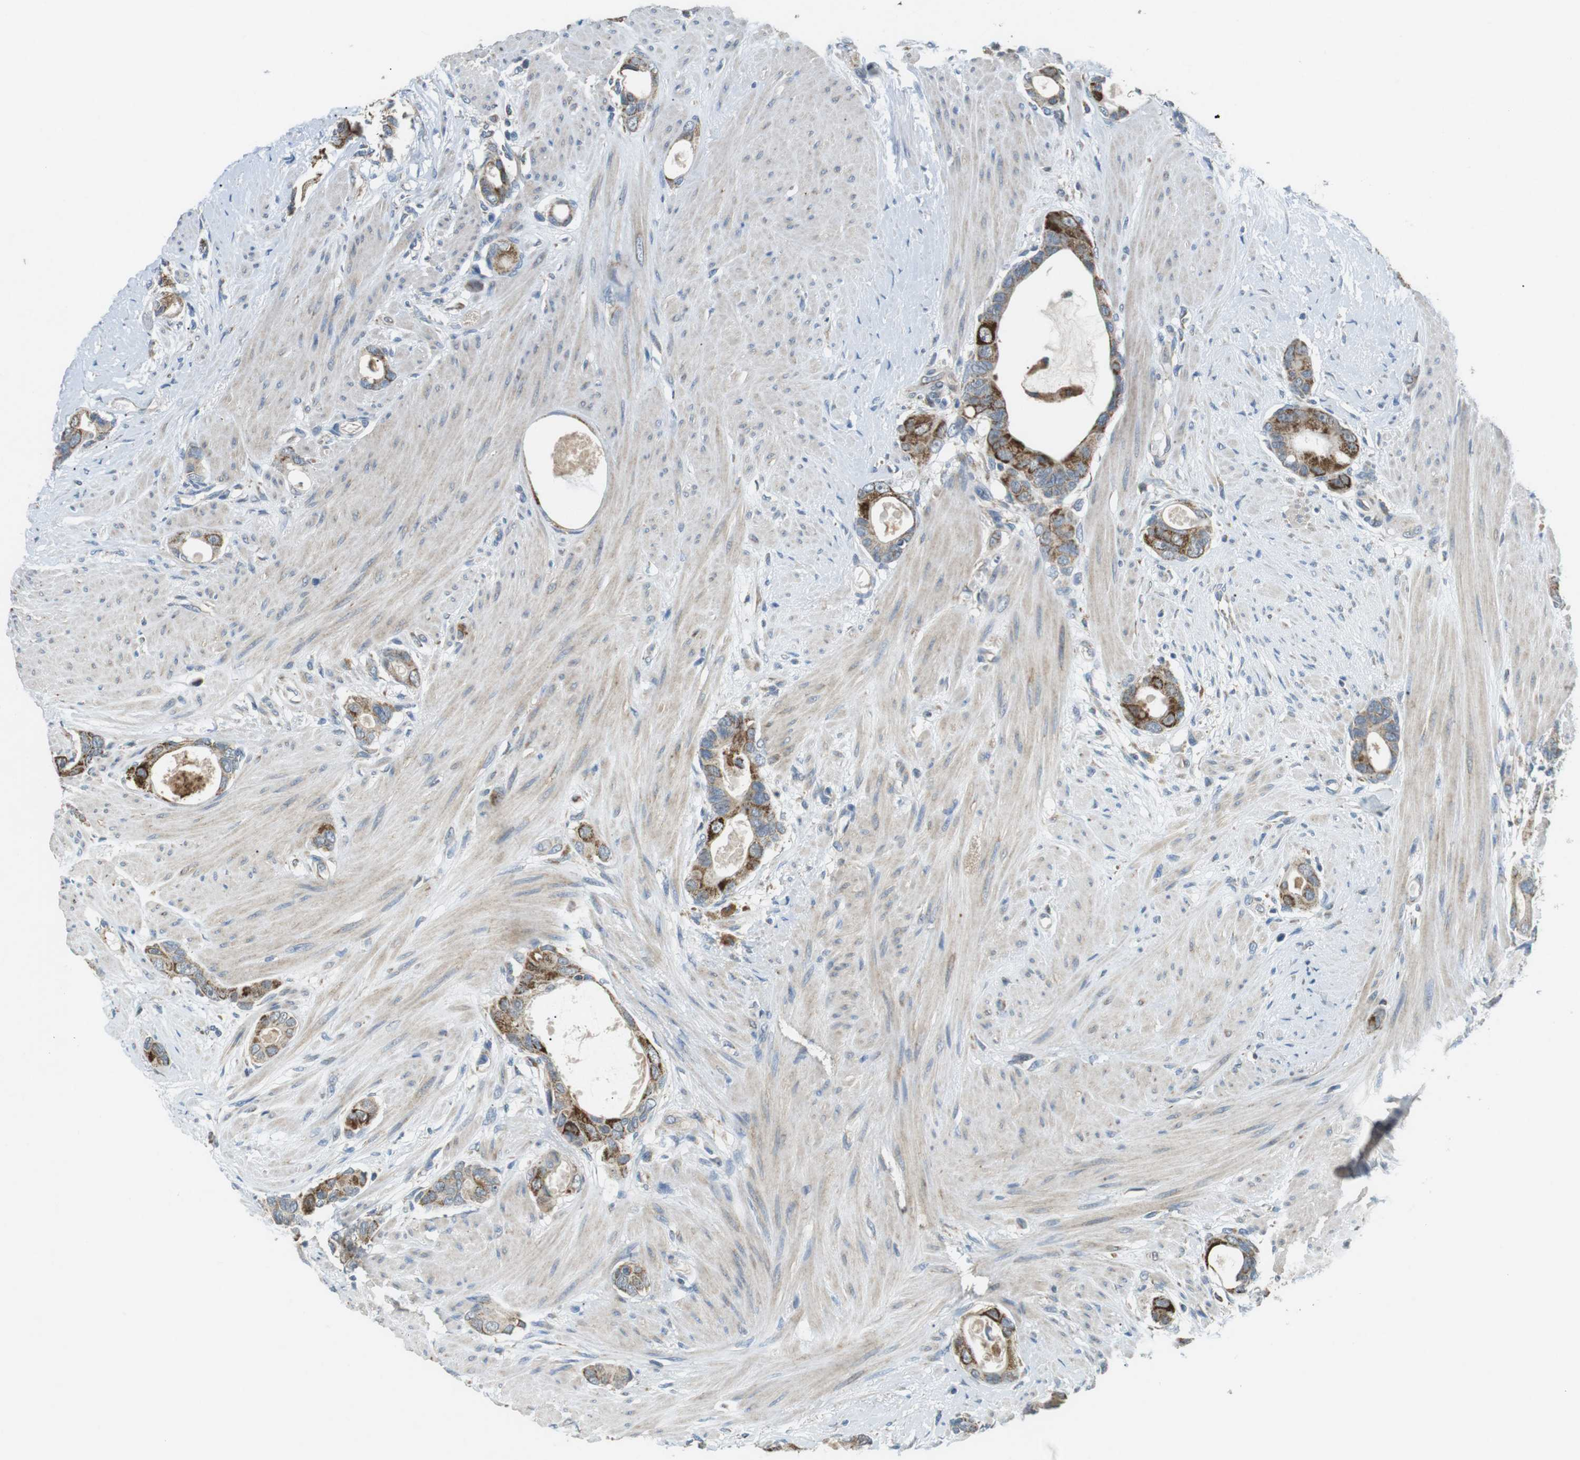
{"staining": {"intensity": "strong", "quantity": "25%-75%", "location": "cytoplasmic/membranous"}, "tissue": "colorectal cancer", "cell_type": "Tumor cells", "image_type": "cancer", "snomed": [{"axis": "morphology", "description": "Adenocarcinoma, NOS"}, {"axis": "topography", "description": "Rectum"}], "caption": "Protein staining of colorectal cancer (adenocarcinoma) tissue demonstrates strong cytoplasmic/membranous expression in about 25%-75% of tumor cells.", "gene": "BACE1", "patient": {"sex": "male", "age": 51}}